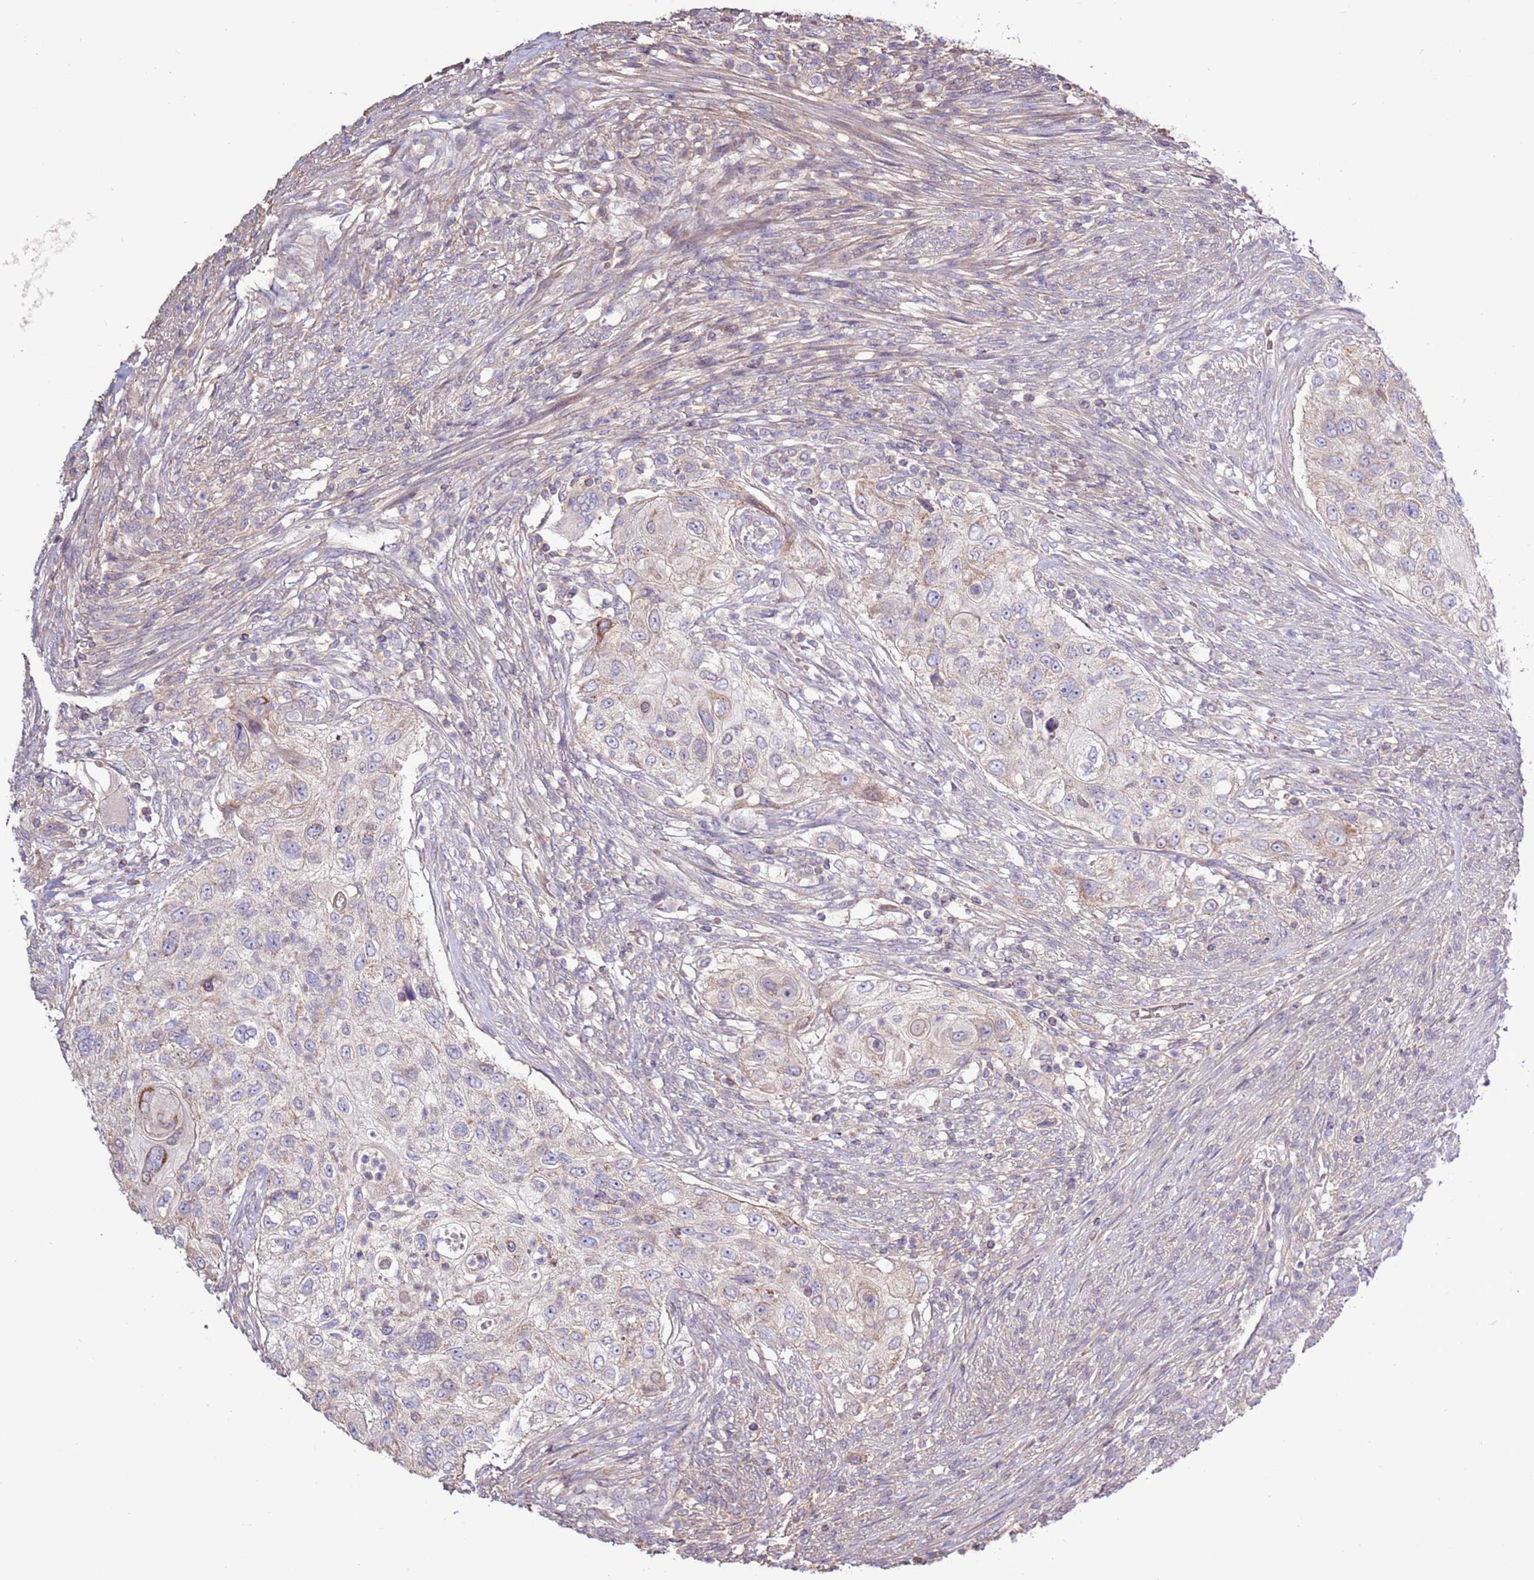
{"staining": {"intensity": "negative", "quantity": "none", "location": "none"}, "tissue": "urothelial cancer", "cell_type": "Tumor cells", "image_type": "cancer", "snomed": [{"axis": "morphology", "description": "Urothelial carcinoma, High grade"}, {"axis": "topography", "description": "Urinary bladder"}], "caption": "IHC photomicrograph of neoplastic tissue: urothelial cancer stained with DAB (3,3'-diaminobenzidine) exhibits no significant protein positivity in tumor cells.", "gene": "EVA1B", "patient": {"sex": "female", "age": 60}}